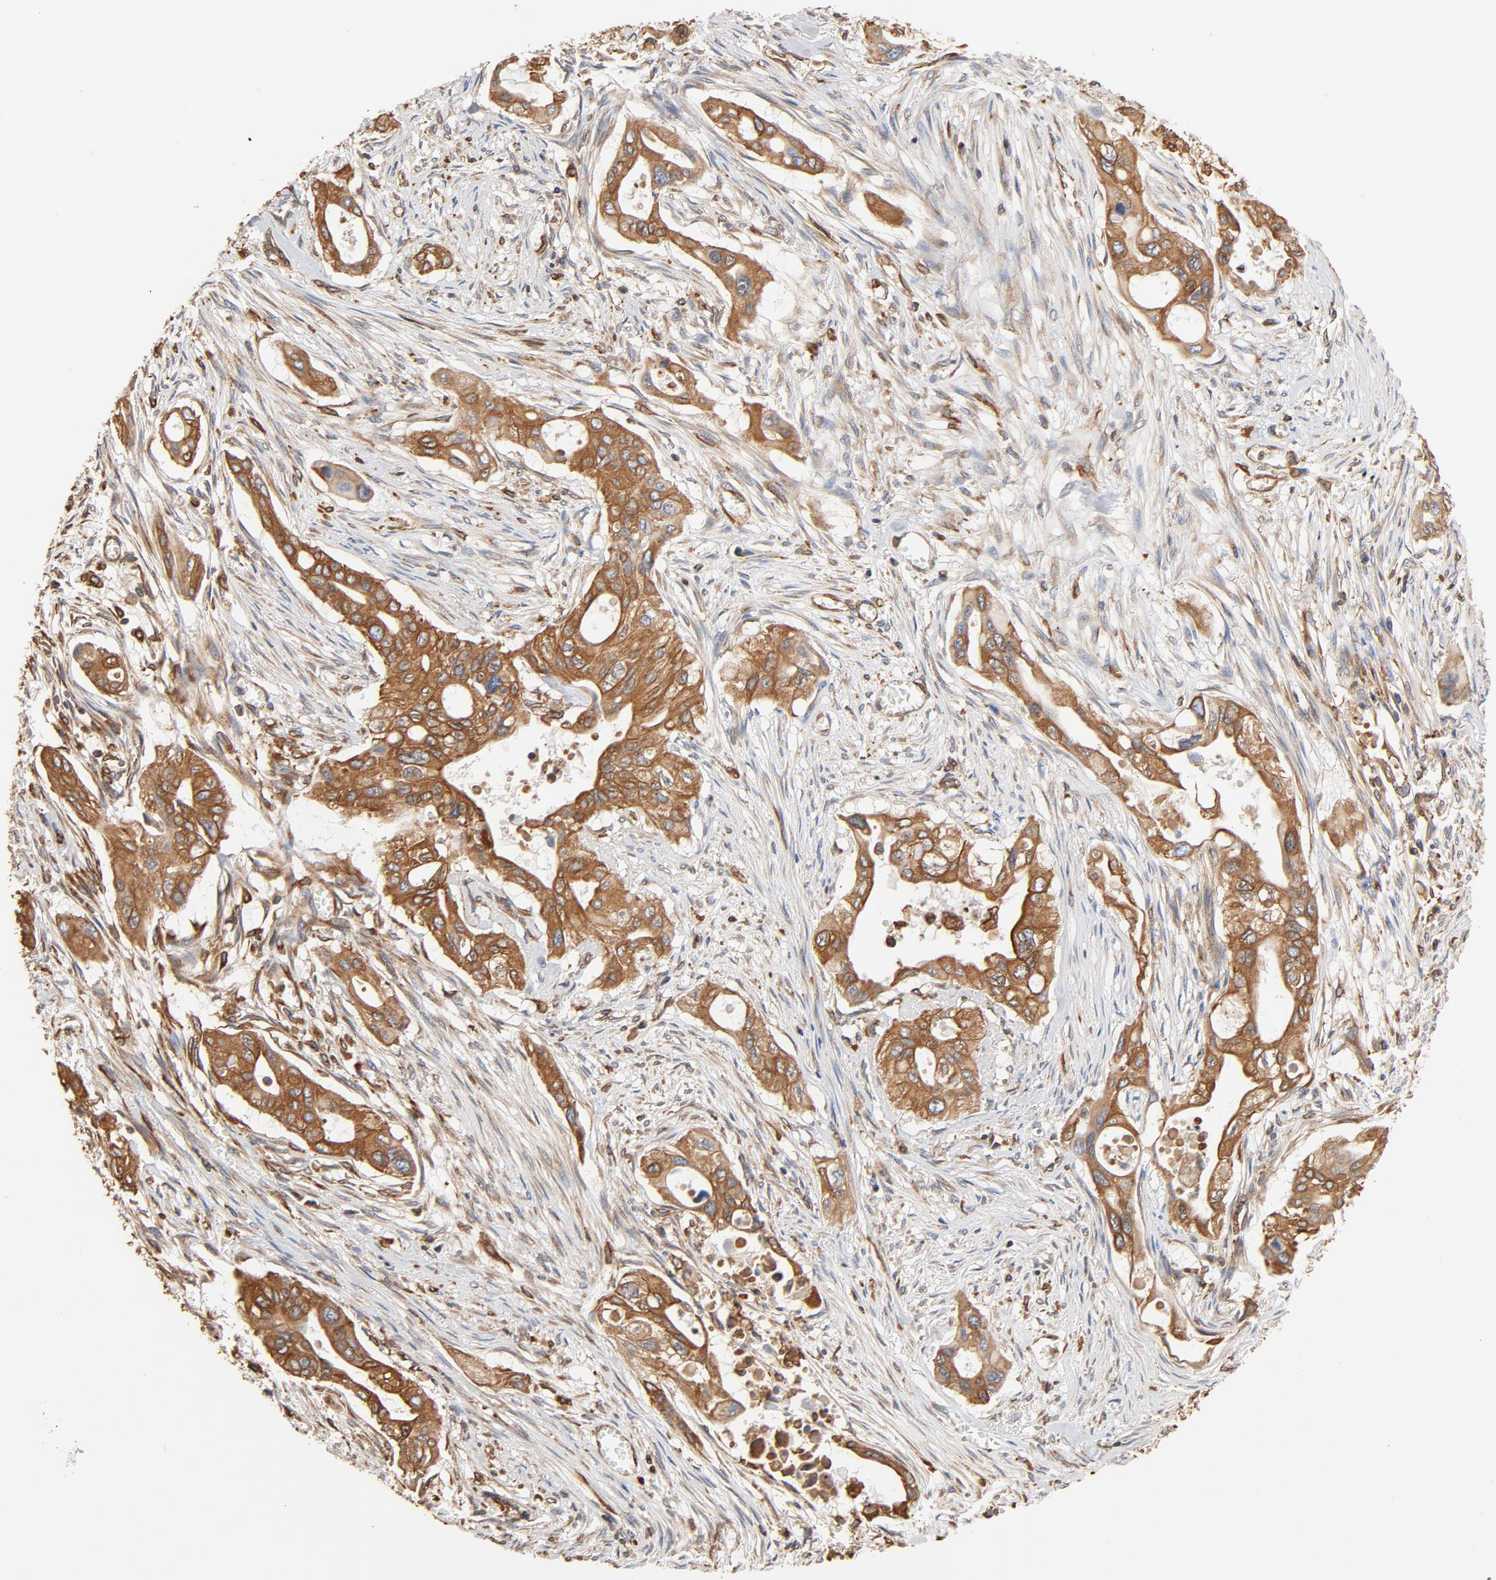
{"staining": {"intensity": "moderate", "quantity": ">75%", "location": "cytoplasmic/membranous"}, "tissue": "pancreatic cancer", "cell_type": "Tumor cells", "image_type": "cancer", "snomed": [{"axis": "morphology", "description": "Adenocarcinoma, NOS"}, {"axis": "topography", "description": "Pancreas"}], "caption": "Immunohistochemical staining of human pancreatic cancer (adenocarcinoma) demonstrates moderate cytoplasmic/membranous protein staining in approximately >75% of tumor cells.", "gene": "BCAP31", "patient": {"sex": "male", "age": 77}}